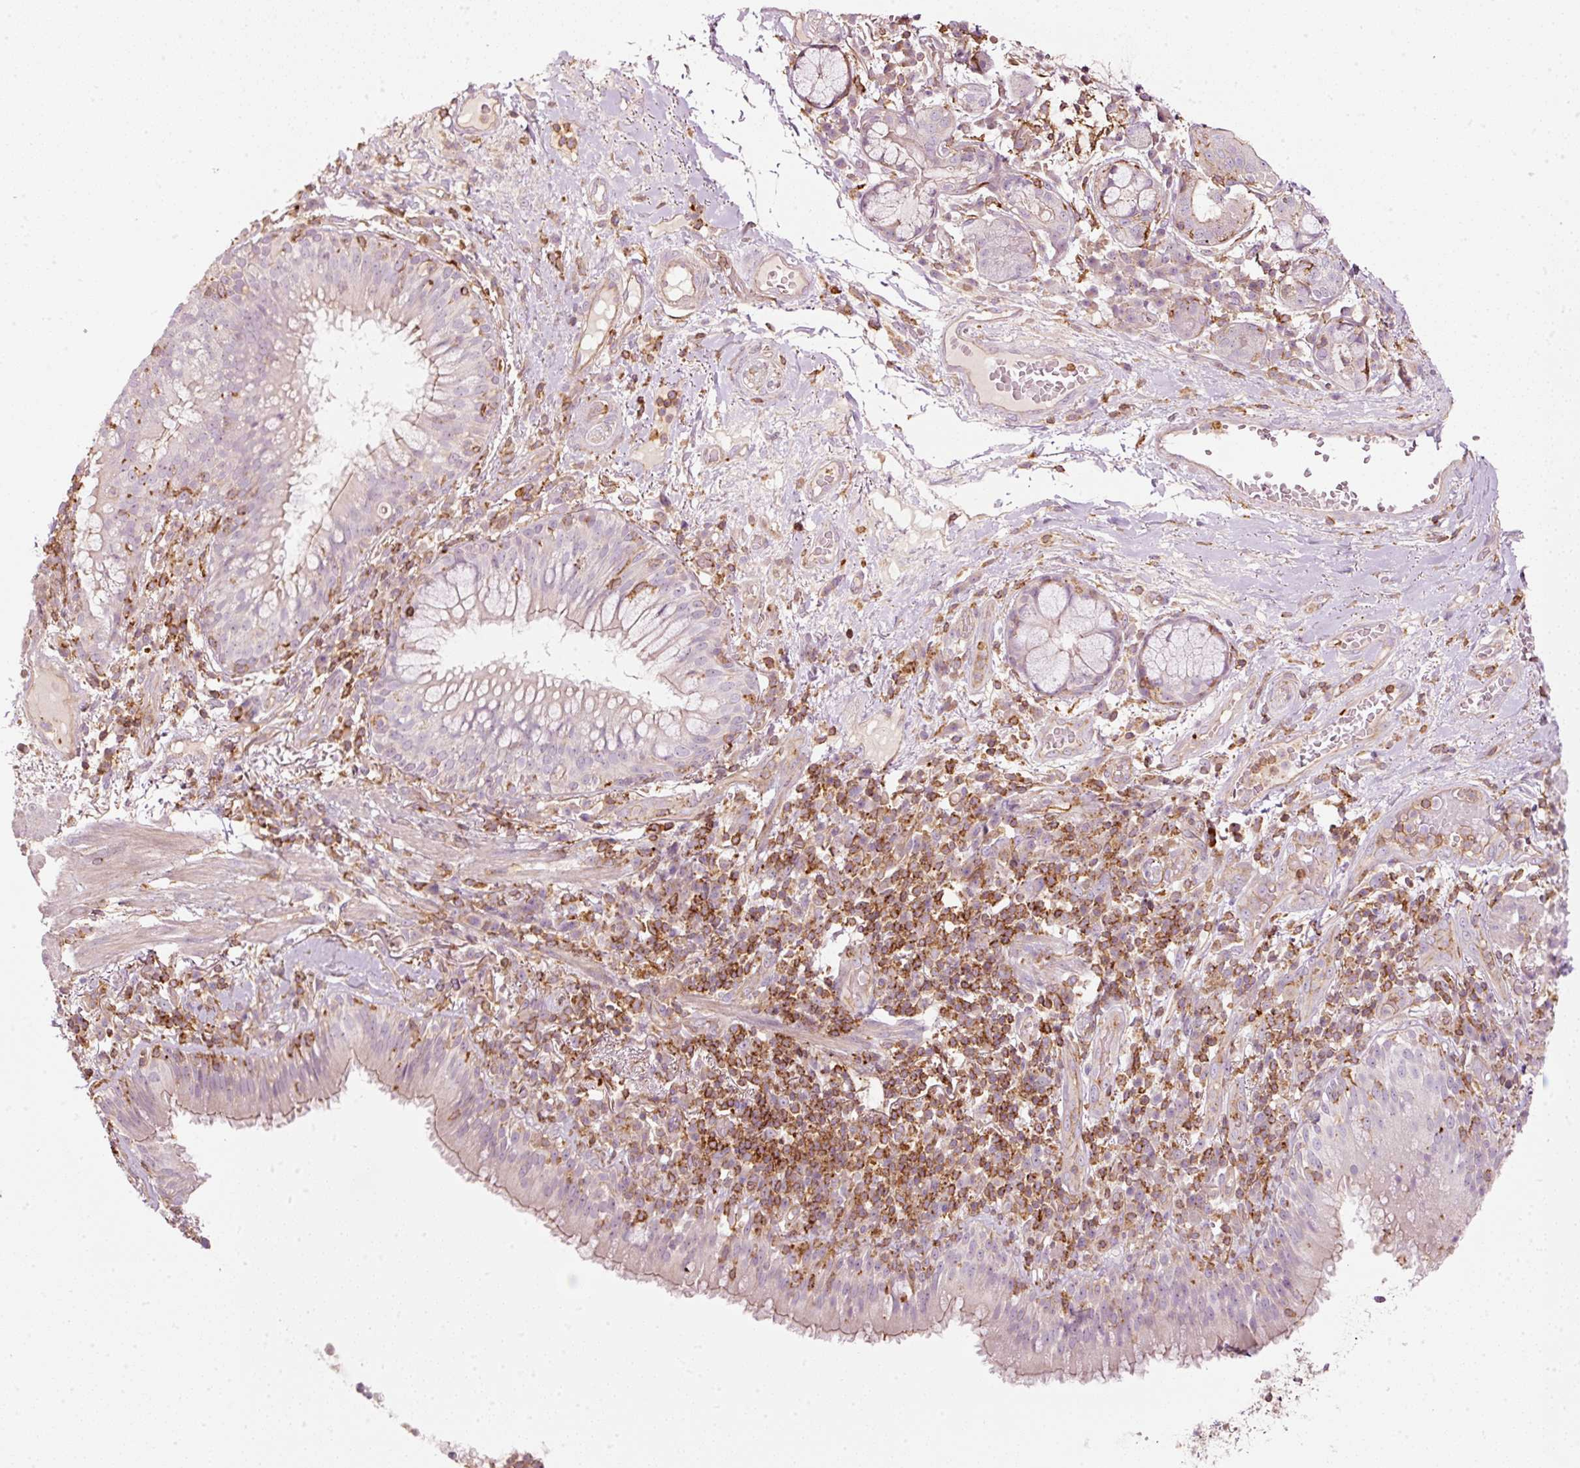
{"staining": {"intensity": "weak", "quantity": "25%-75%", "location": "cytoplasmic/membranous"}, "tissue": "bronchus", "cell_type": "Respiratory epithelial cells", "image_type": "normal", "snomed": [{"axis": "morphology", "description": "Normal tissue, NOS"}, {"axis": "topography", "description": "Cartilage tissue"}, {"axis": "topography", "description": "Bronchus"}], "caption": "Protein expression analysis of benign bronchus exhibits weak cytoplasmic/membranous staining in approximately 25%-75% of respiratory epithelial cells.", "gene": "SIPA1", "patient": {"sex": "male", "age": 56}}